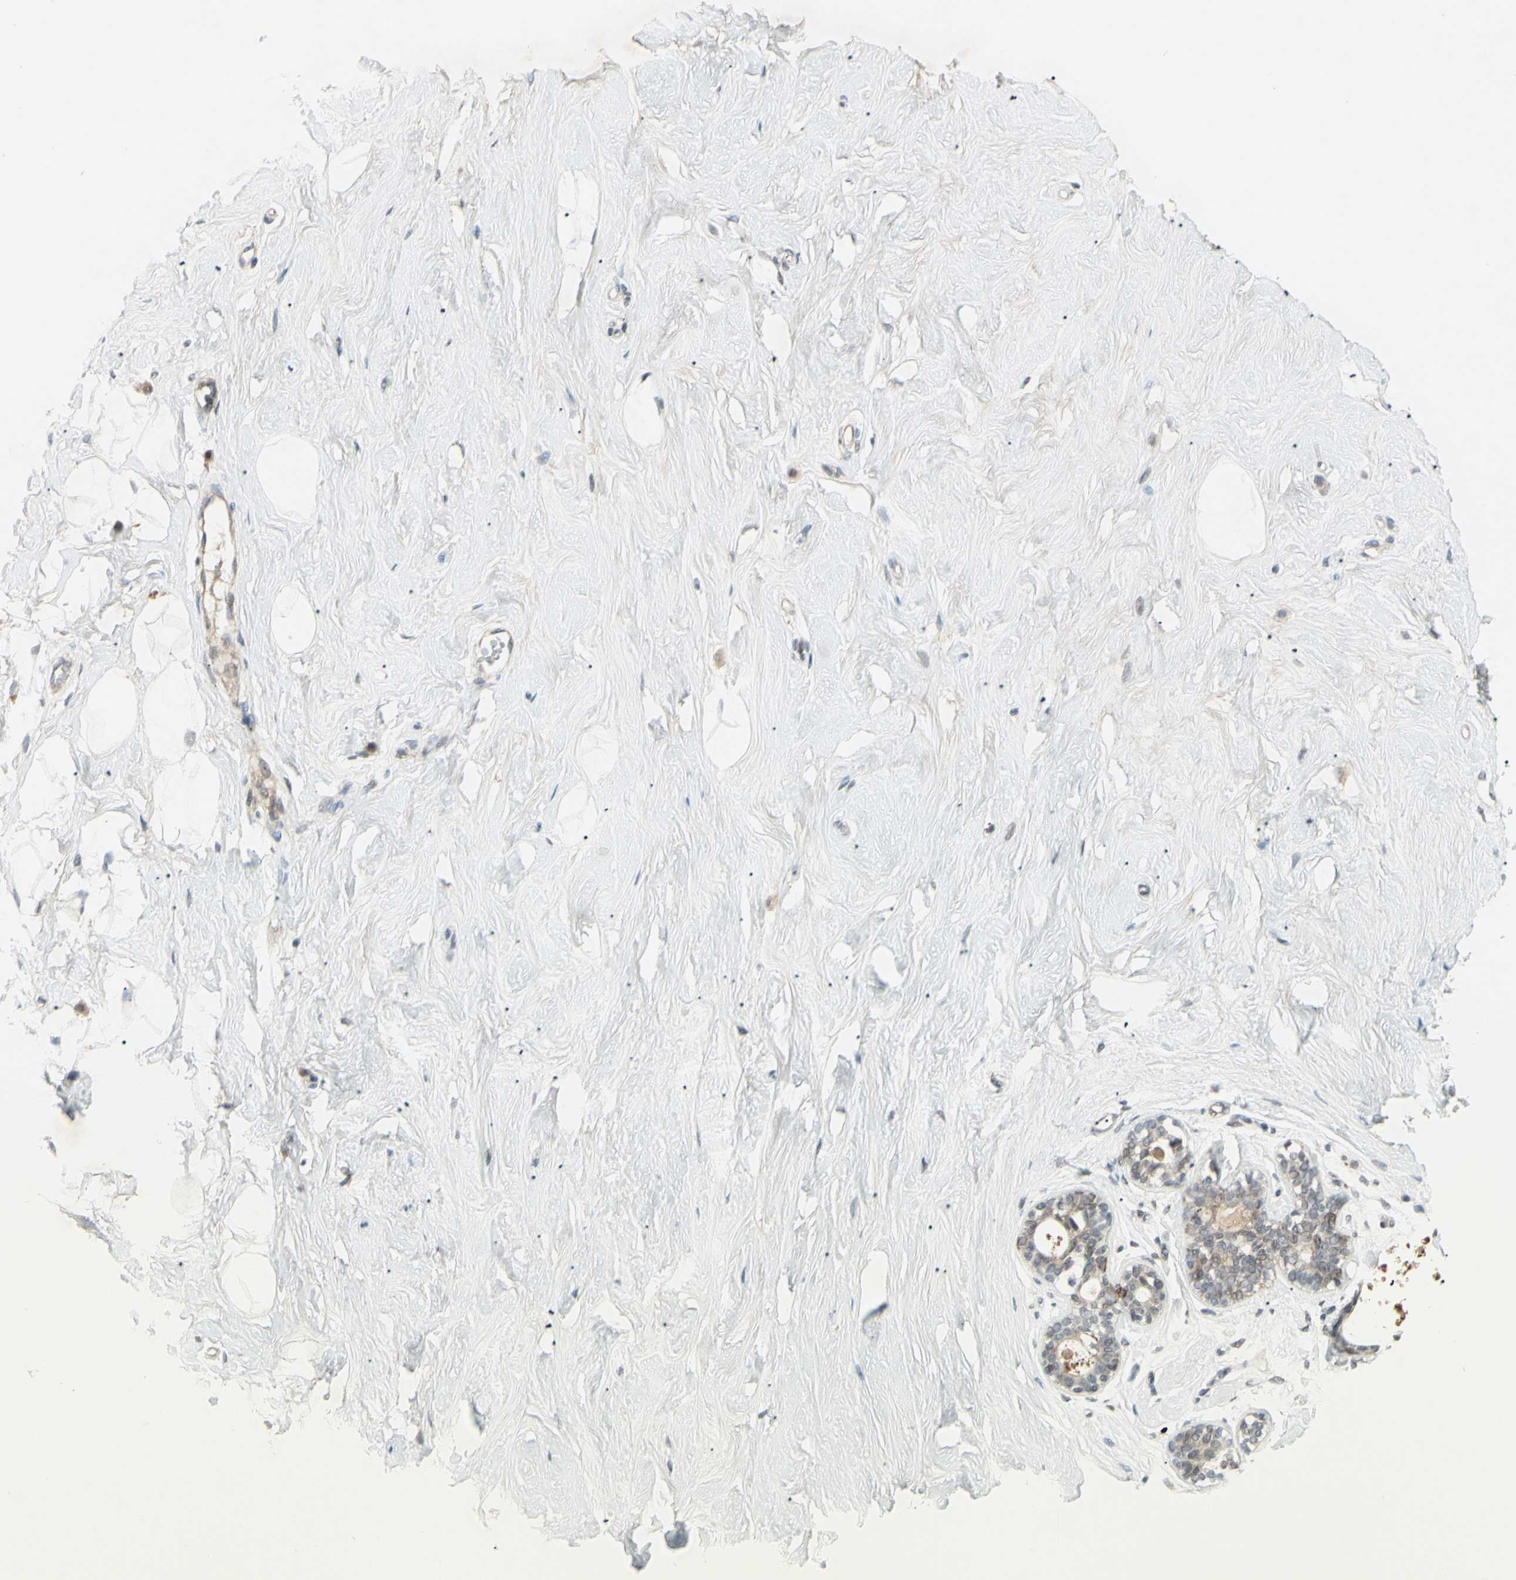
{"staining": {"intensity": "negative", "quantity": "none", "location": "none"}, "tissue": "breast", "cell_type": "Adipocytes", "image_type": "normal", "snomed": [{"axis": "morphology", "description": "Normal tissue, NOS"}, {"axis": "topography", "description": "Breast"}], "caption": "Breast stained for a protein using IHC displays no staining adipocytes.", "gene": "FGFR2", "patient": {"sex": "female", "age": 23}}